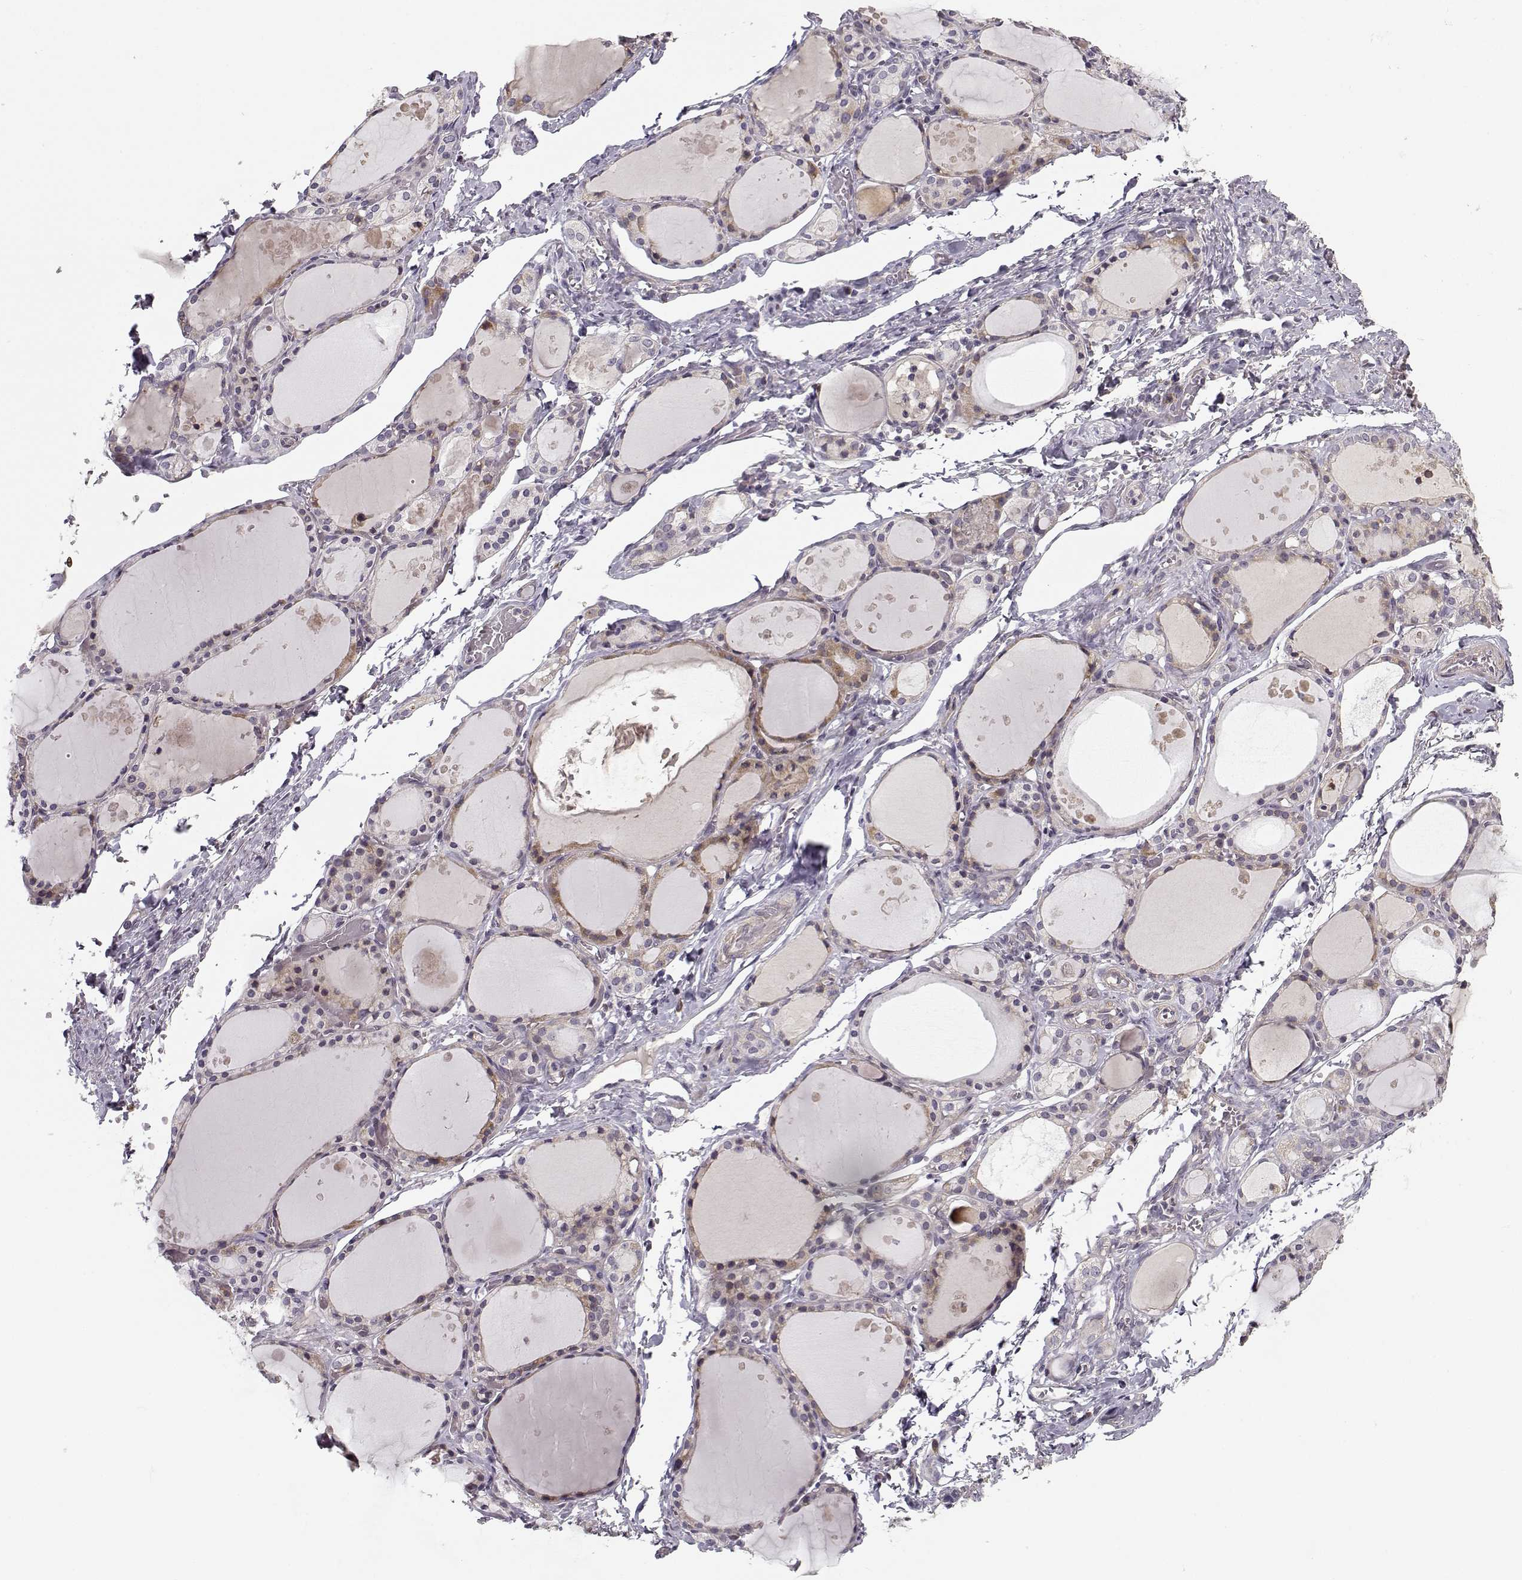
{"staining": {"intensity": "weak", "quantity": "25%-75%", "location": "cytoplasmic/membranous"}, "tissue": "thyroid gland", "cell_type": "Glandular cells", "image_type": "normal", "snomed": [{"axis": "morphology", "description": "Normal tissue, NOS"}, {"axis": "topography", "description": "Thyroid gland"}], "caption": "Brown immunohistochemical staining in benign thyroid gland reveals weak cytoplasmic/membranous staining in about 25%-75% of glandular cells.", "gene": "ENTPD8", "patient": {"sex": "male", "age": 68}}